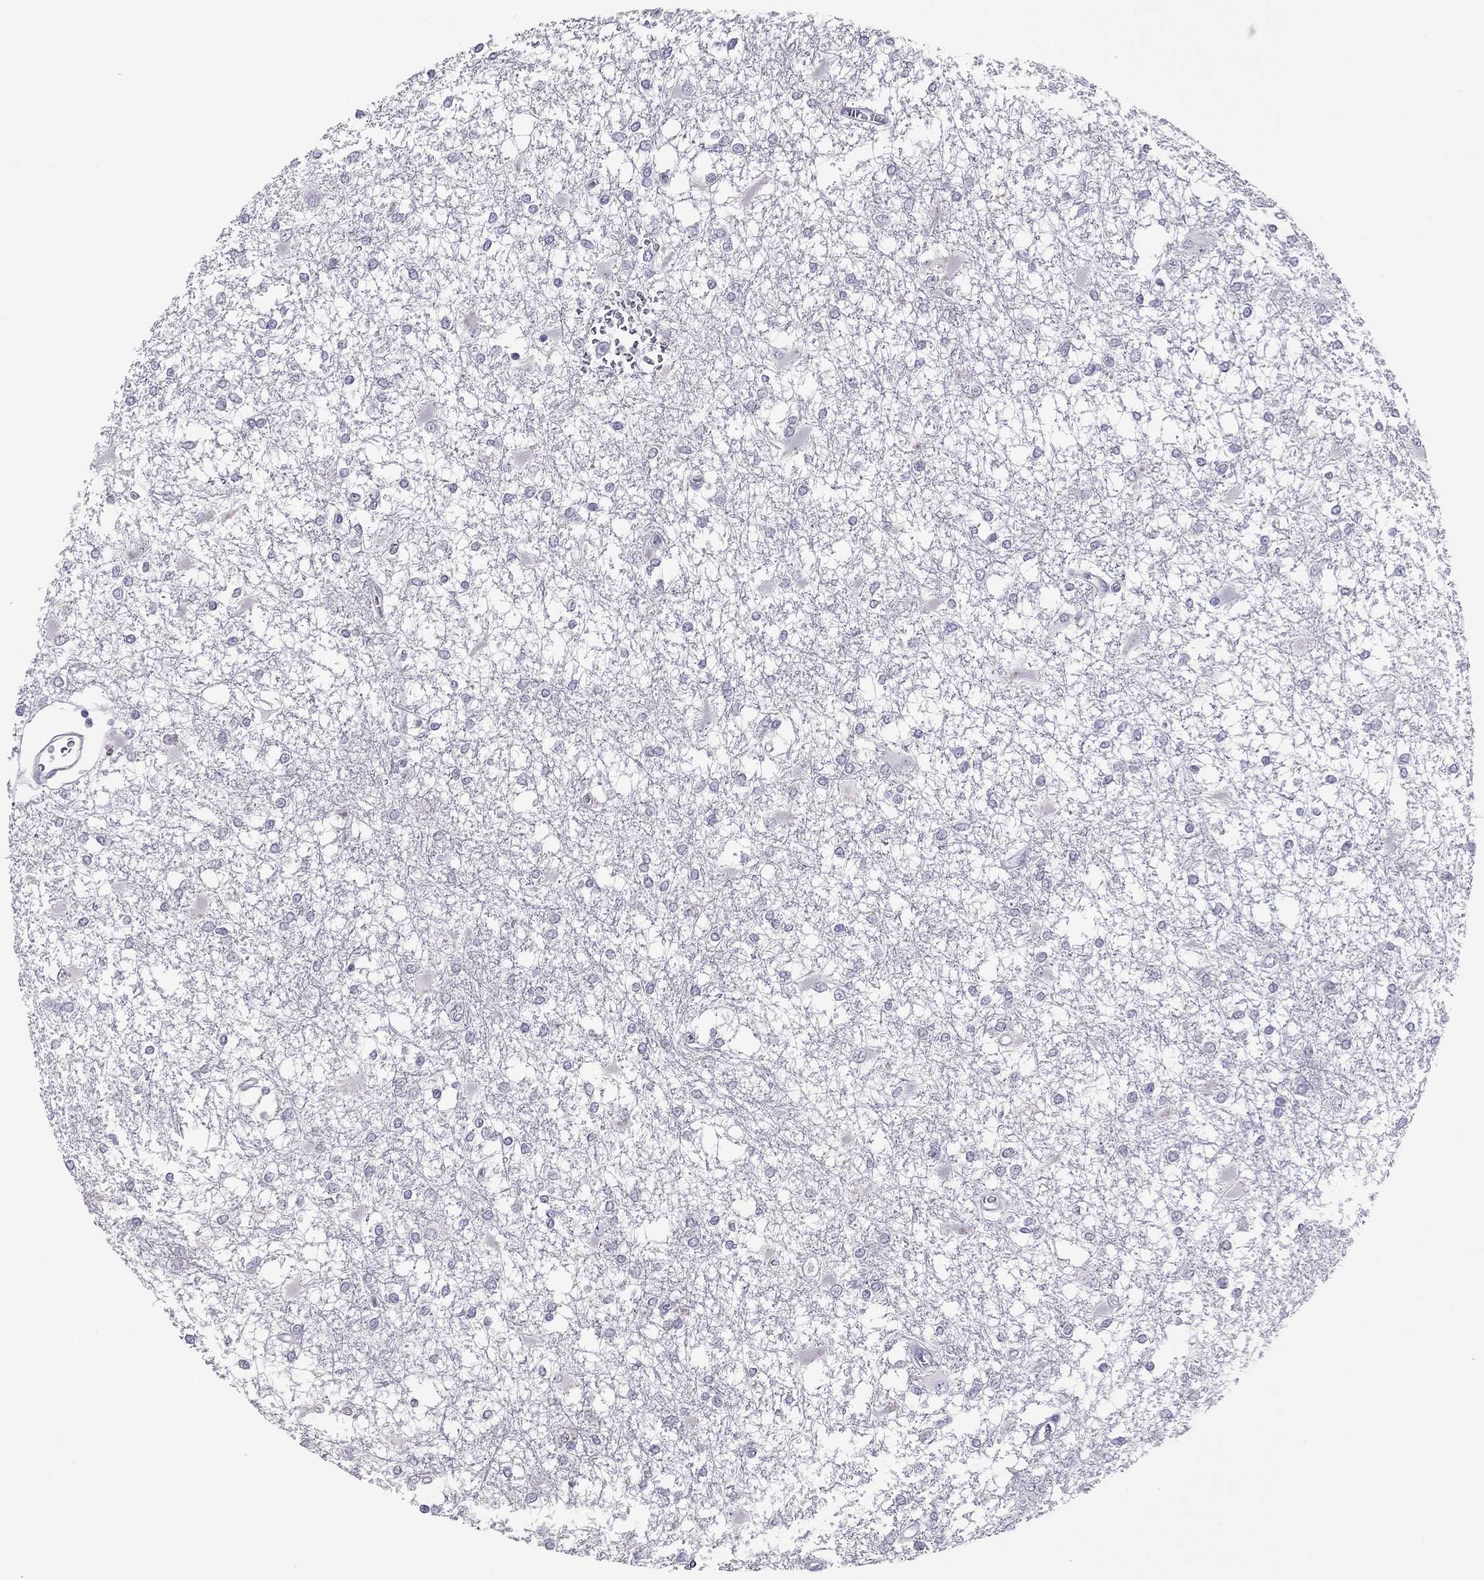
{"staining": {"intensity": "negative", "quantity": "none", "location": "none"}, "tissue": "glioma", "cell_type": "Tumor cells", "image_type": "cancer", "snomed": [{"axis": "morphology", "description": "Glioma, malignant, High grade"}, {"axis": "topography", "description": "Cerebral cortex"}], "caption": "Immunohistochemistry micrograph of neoplastic tissue: human glioma stained with DAB (3,3'-diaminobenzidine) displays no significant protein expression in tumor cells.", "gene": "RGS8", "patient": {"sex": "male", "age": 79}}